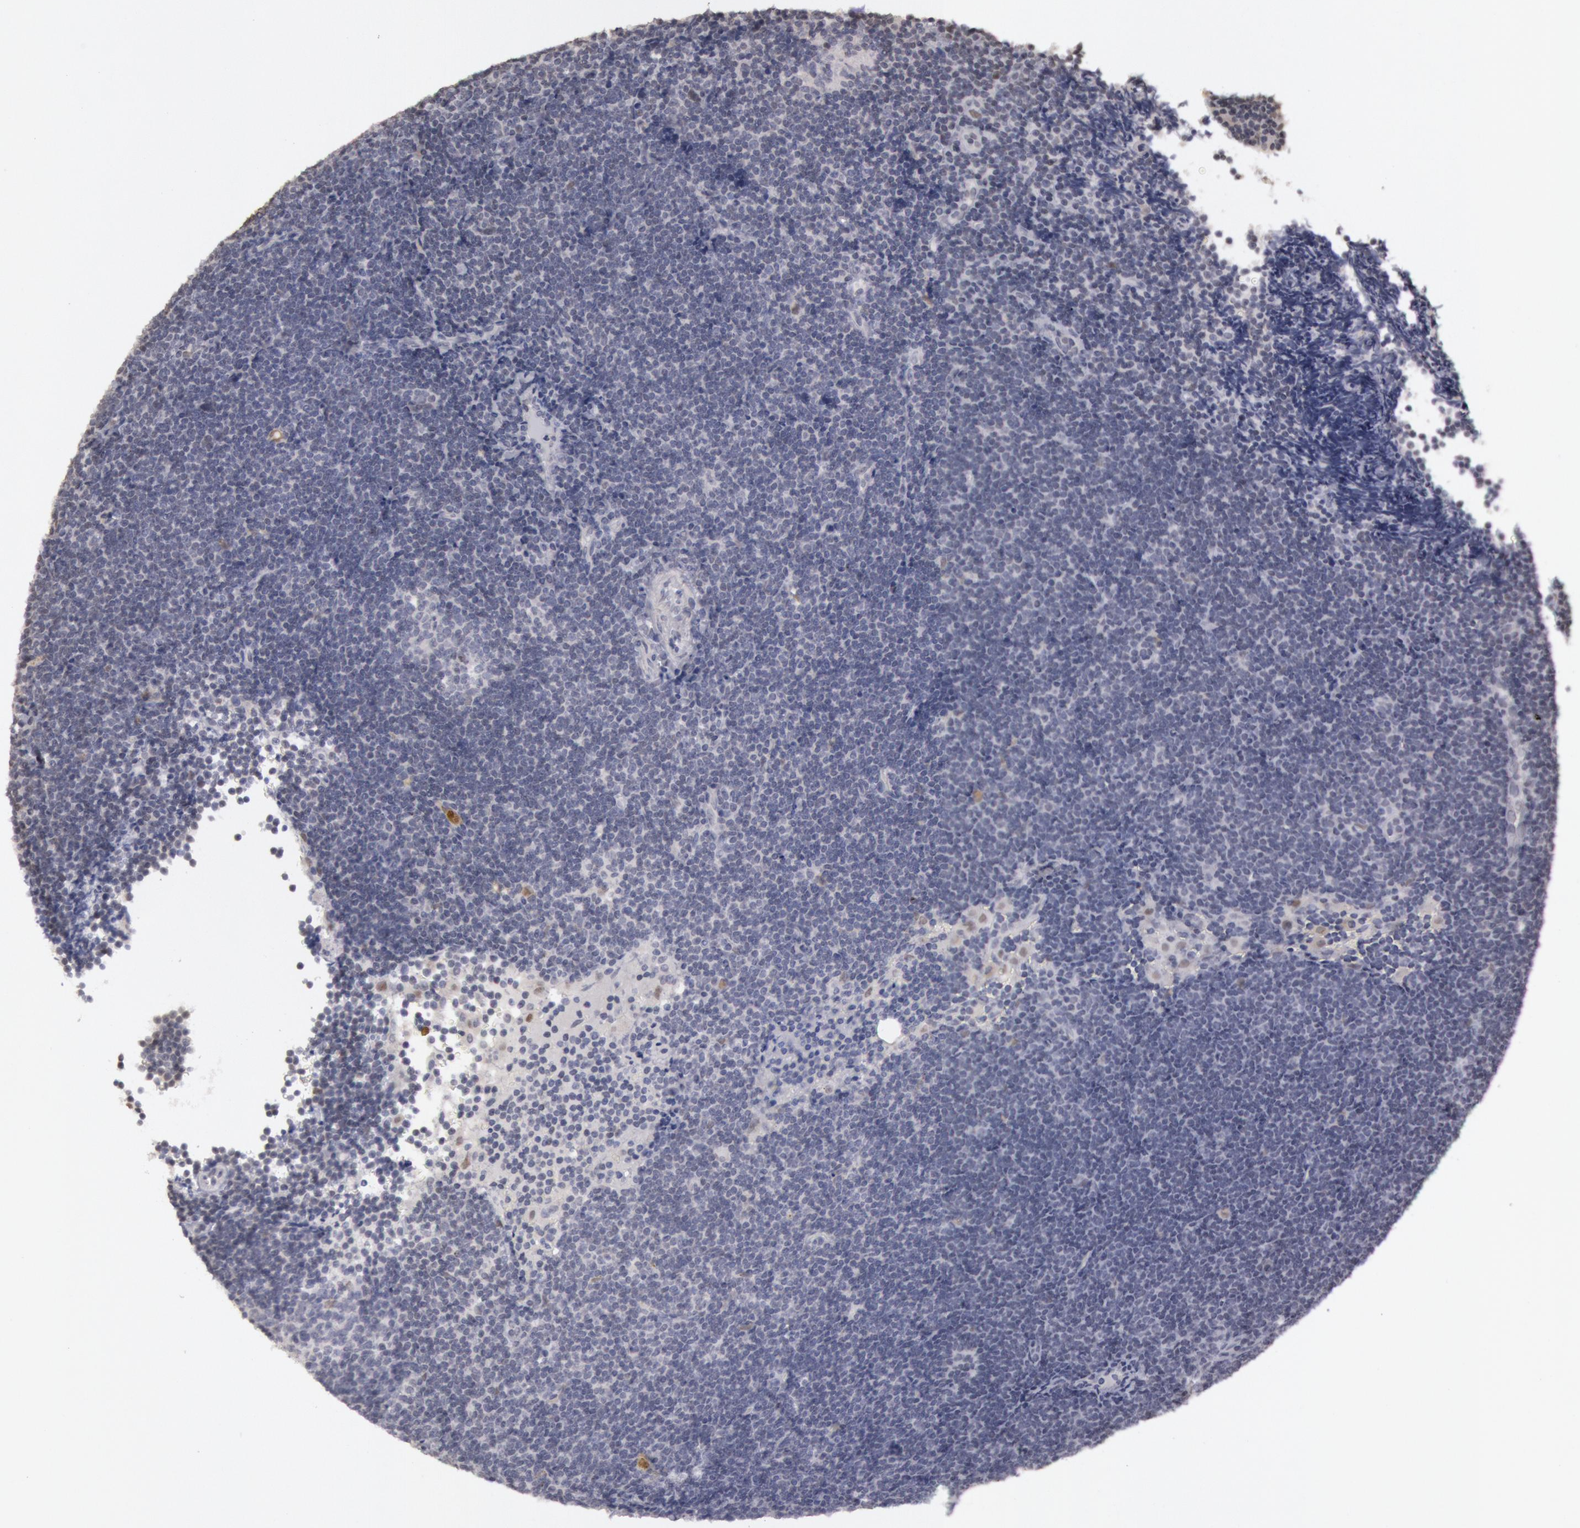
{"staining": {"intensity": "negative", "quantity": "none", "location": "none"}, "tissue": "lymphoma", "cell_type": "Tumor cells", "image_type": "cancer", "snomed": [{"axis": "morphology", "description": "Malignant lymphoma, non-Hodgkin's type, Low grade"}, {"axis": "topography", "description": "Lymph node"}], "caption": "This image is of low-grade malignant lymphoma, non-Hodgkin's type stained with immunohistochemistry (IHC) to label a protein in brown with the nuclei are counter-stained blue. There is no expression in tumor cells.", "gene": "RIMBP3C", "patient": {"sex": "female", "age": 51}}